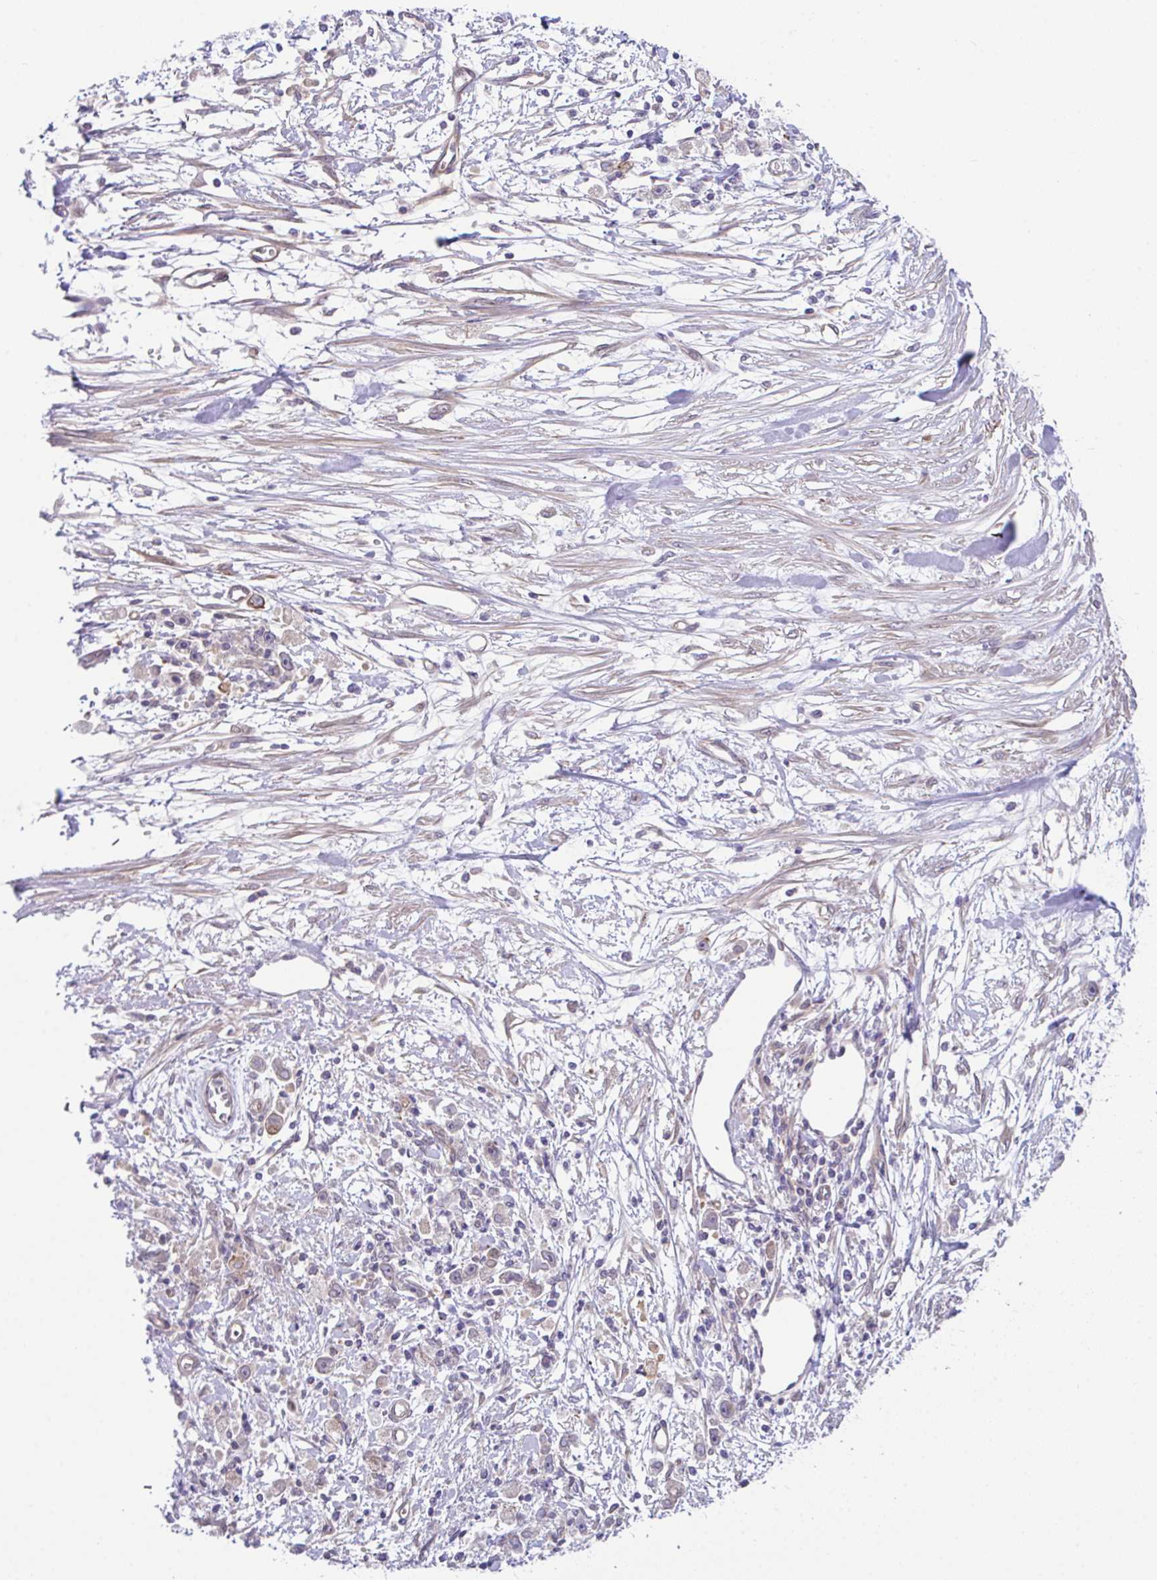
{"staining": {"intensity": "negative", "quantity": "none", "location": "none"}, "tissue": "stomach cancer", "cell_type": "Tumor cells", "image_type": "cancer", "snomed": [{"axis": "morphology", "description": "Adenocarcinoma, NOS"}, {"axis": "topography", "description": "Stomach"}], "caption": "This is an IHC photomicrograph of human stomach adenocarcinoma. There is no expression in tumor cells.", "gene": "ZBED3", "patient": {"sex": "female", "age": 59}}